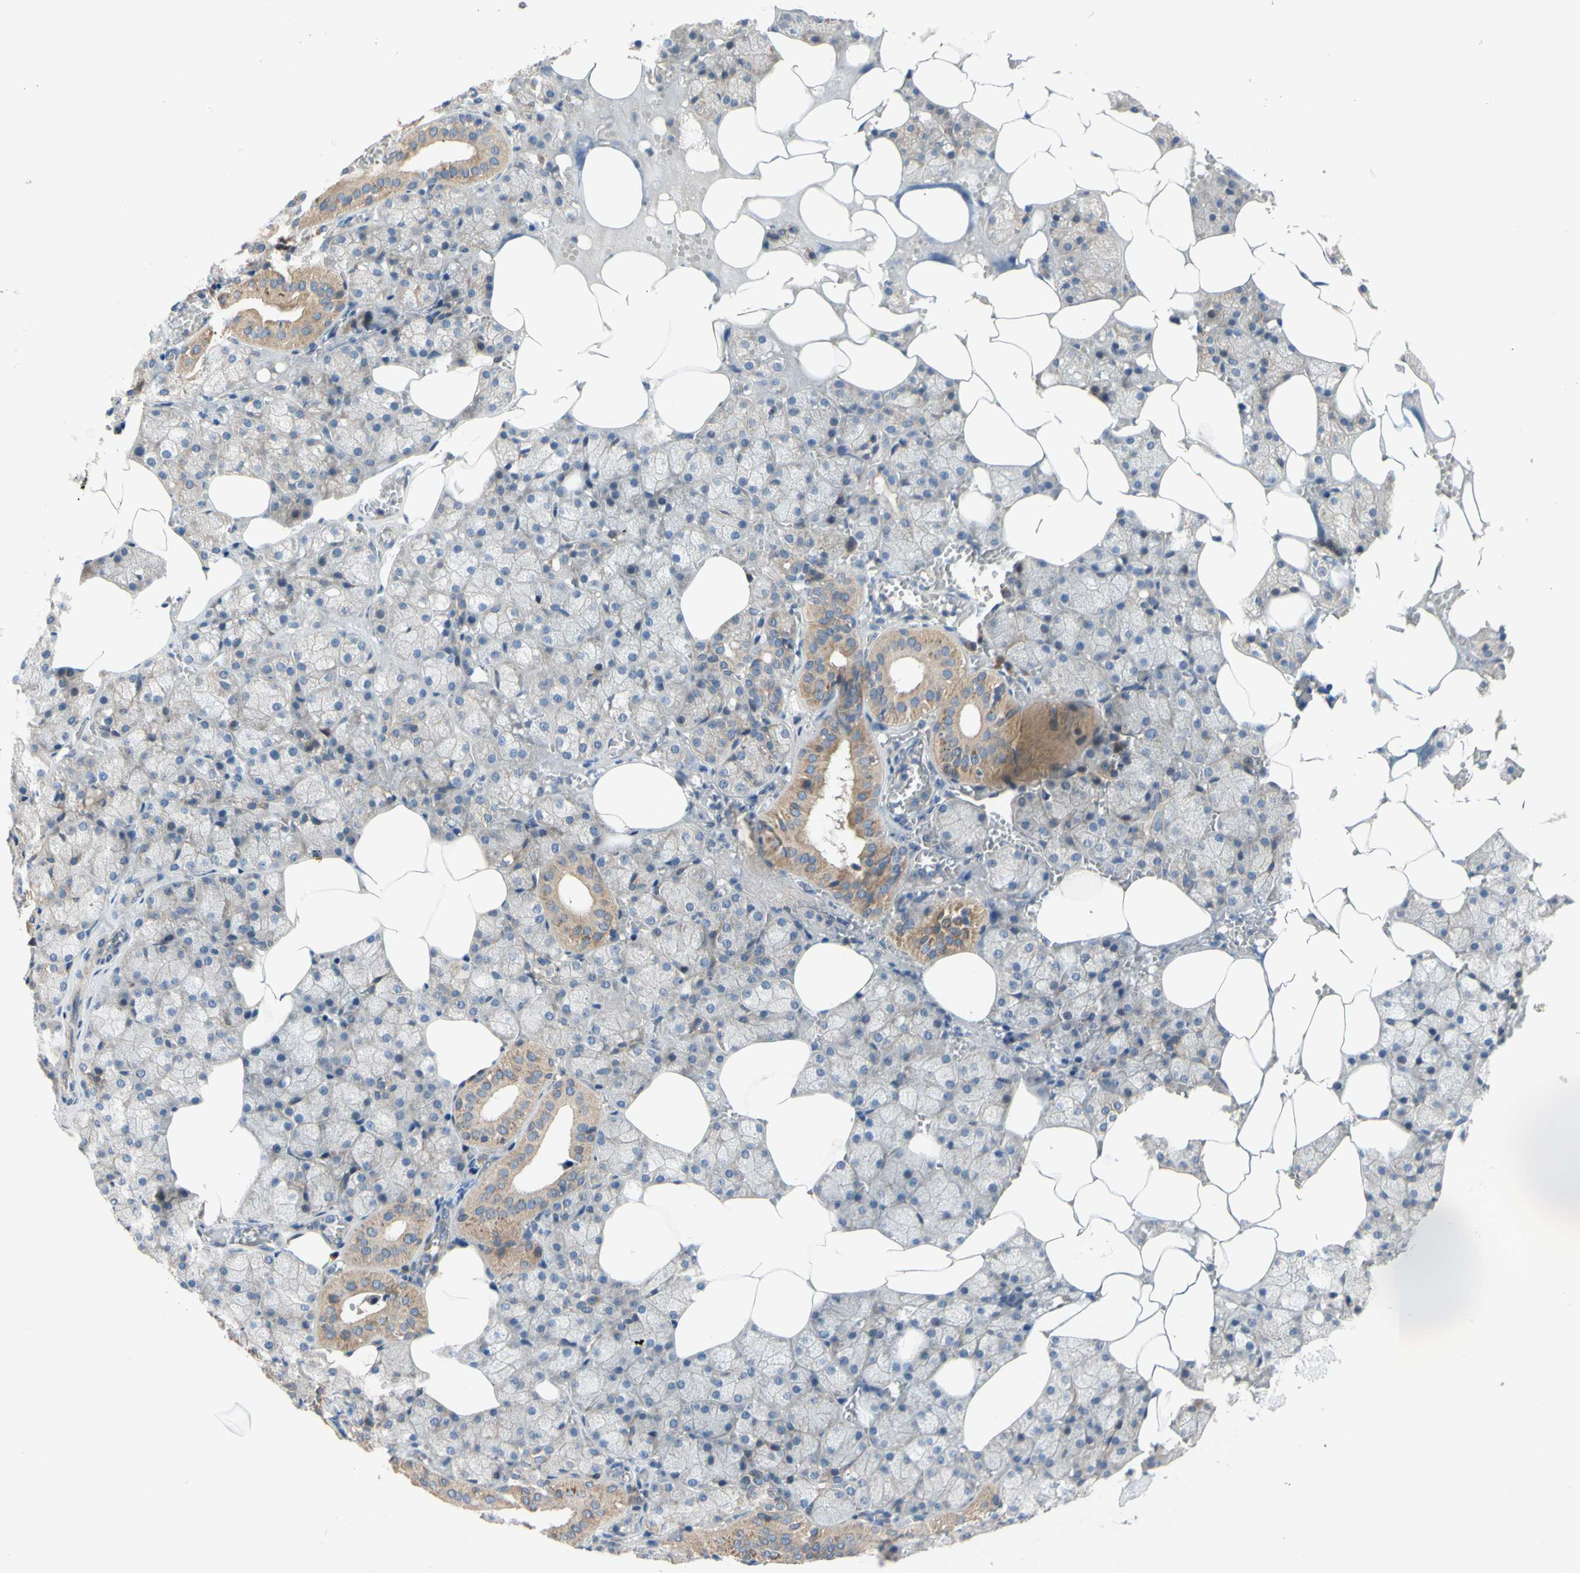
{"staining": {"intensity": "moderate", "quantity": "25%-75%", "location": "cytoplasmic/membranous"}, "tissue": "salivary gland", "cell_type": "Glandular cells", "image_type": "normal", "snomed": [{"axis": "morphology", "description": "Normal tissue, NOS"}, {"axis": "topography", "description": "Salivary gland"}], "caption": "Immunohistochemistry (IHC) (DAB) staining of unremarkable salivary gland displays moderate cytoplasmic/membranous protein positivity in approximately 25%-75% of glandular cells. (DAB = brown stain, brightfield microscopy at high magnification).", "gene": "MBTPS2", "patient": {"sex": "male", "age": 62}}